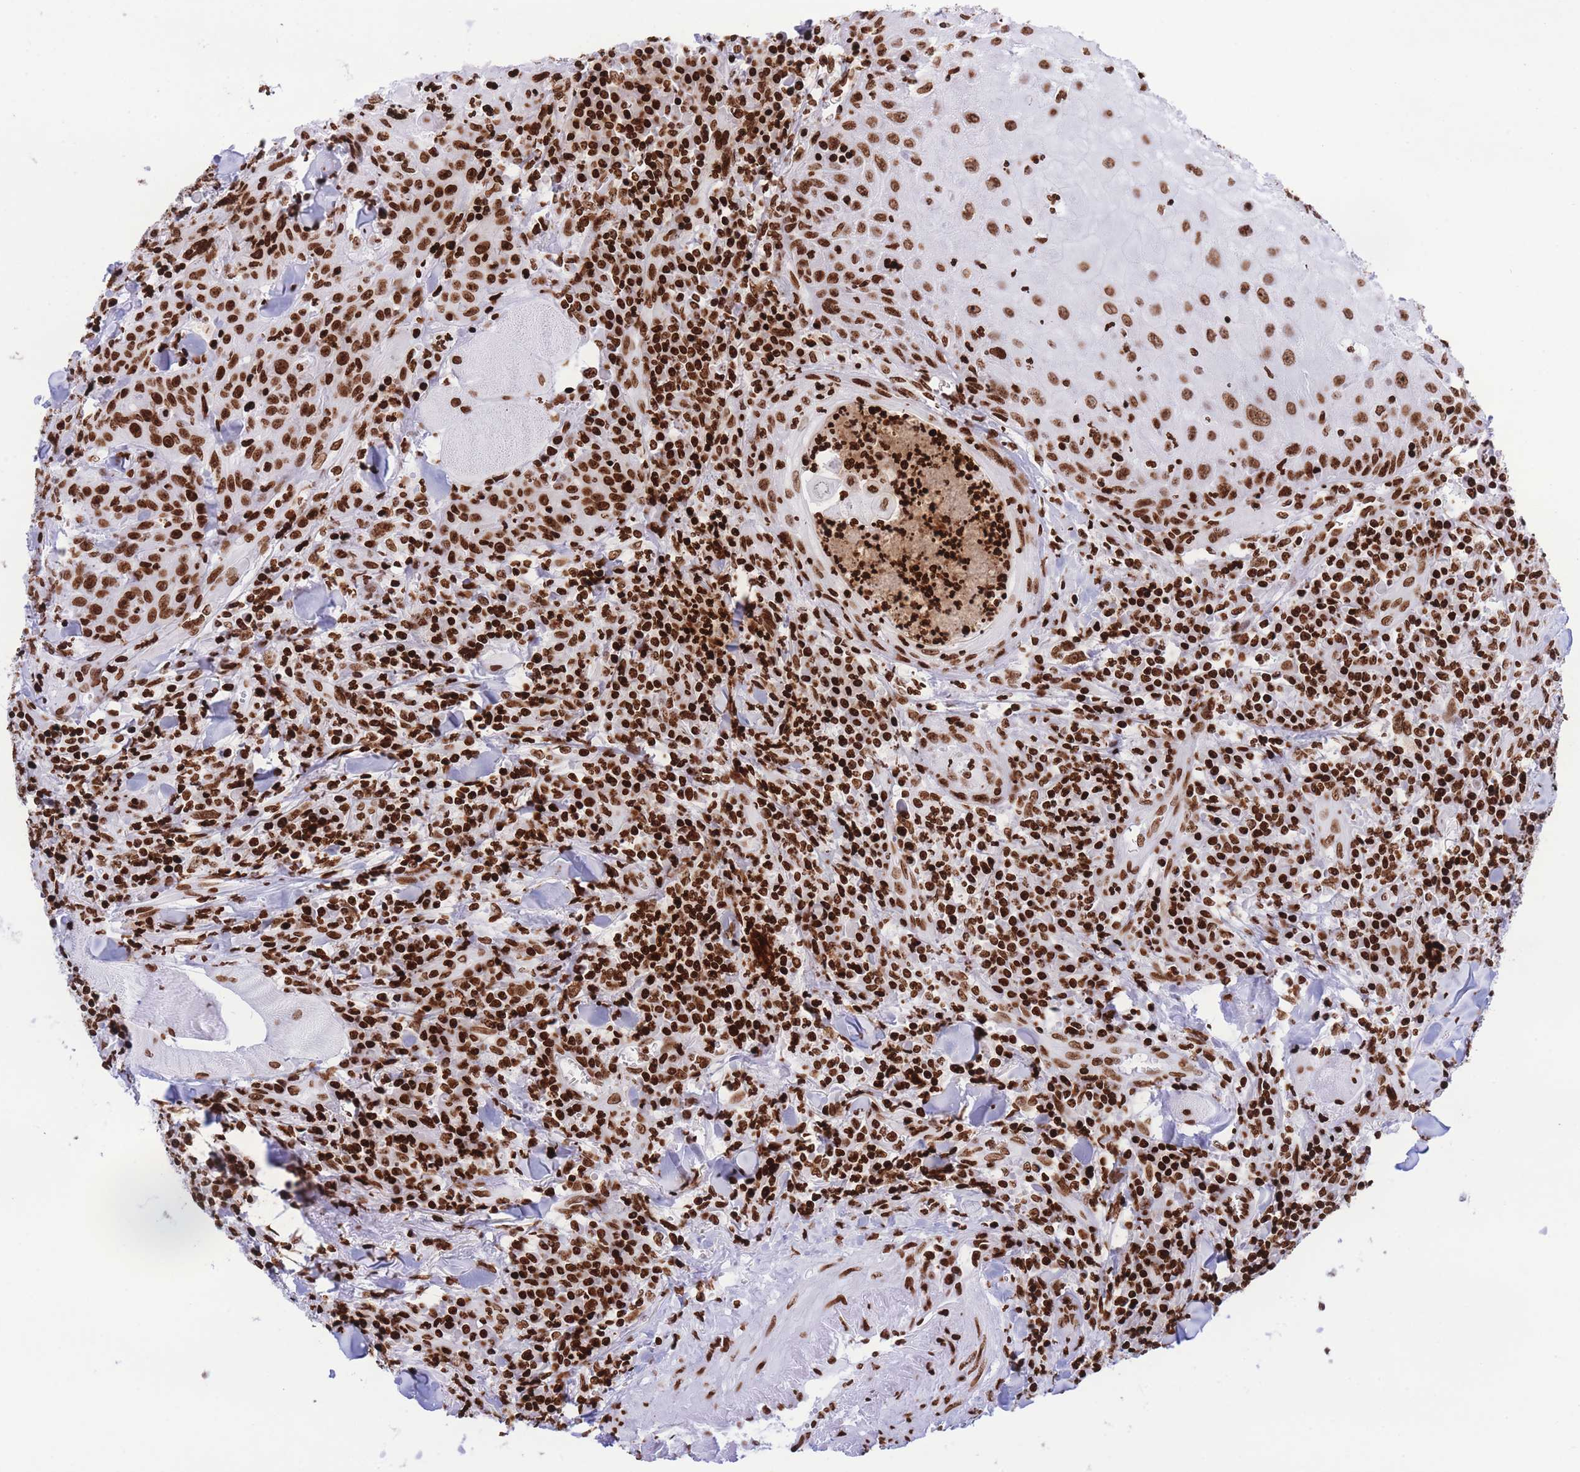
{"staining": {"intensity": "strong", "quantity": ">75%", "location": "nuclear"}, "tissue": "head and neck cancer", "cell_type": "Tumor cells", "image_type": "cancer", "snomed": [{"axis": "morphology", "description": "Normal tissue, NOS"}, {"axis": "morphology", "description": "Squamous cell carcinoma, NOS"}, {"axis": "topography", "description": "Oral tissue"}, {"axis": "topography", "description": "Head-Neck"}], "caption": "A brown stain labels strong nuclear staining of a protein in human head and neck cancer (squamous cell carcinoma) tumor cells. (brown staining indicates protein expression, while blue staining denotes nuclei).", "gene": "H2BC11", "patient": {"sex": "female", "age": 70}}